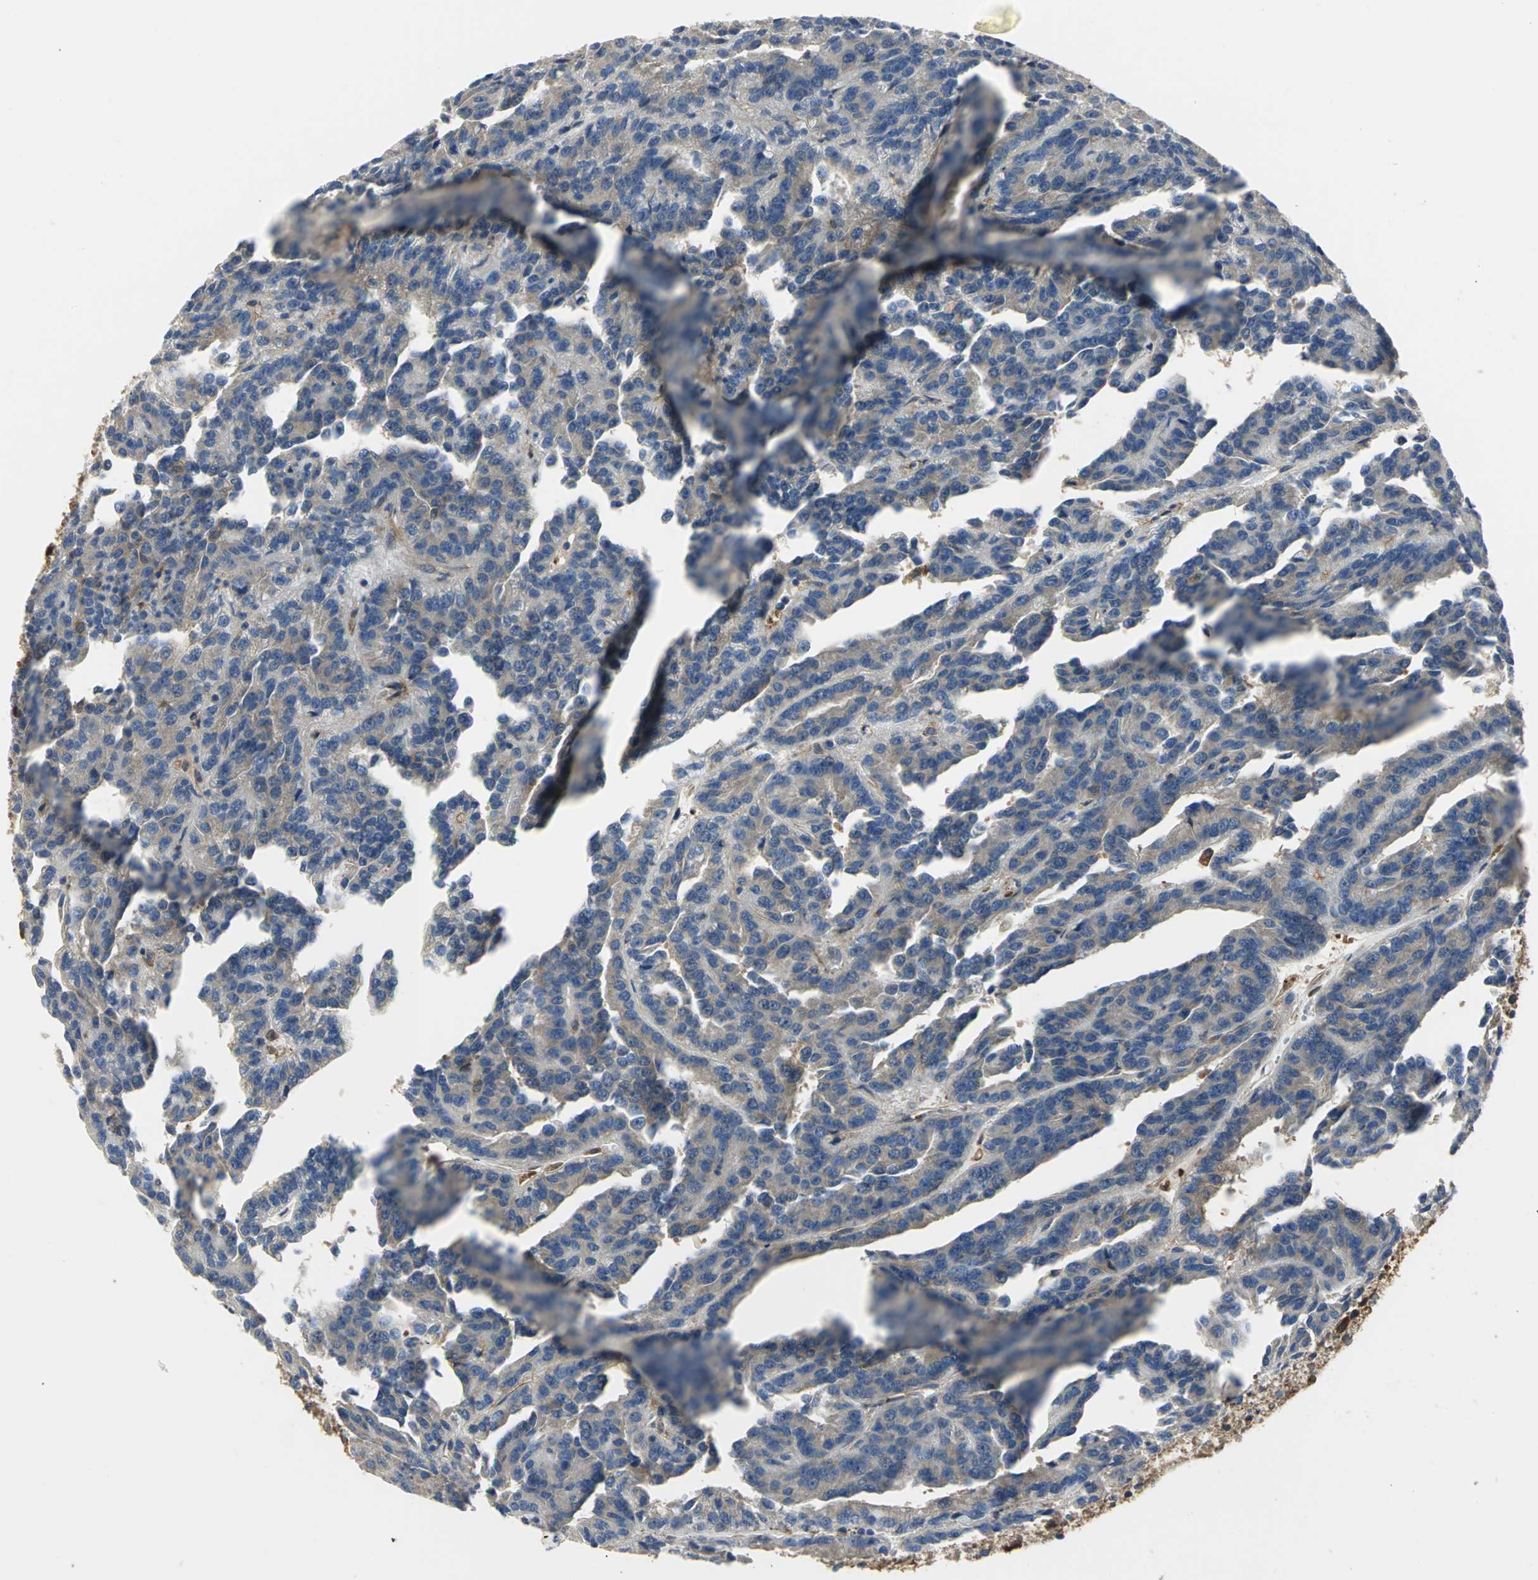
{"staining": {"intensity": "moderate", "quantity": ">75%", "location": "cytoplasmic/membranous"}, "tissue": "renal cancer", "cell_type": "Tumor cells", "image_type": "cancer", "snomed": [{"axis": "morphology", "description": "Adenocarcinoma, NOS"}, {"axis": "topography", "description": "Kidney"}], "caption": "Immunohistochemistry (IHC) image of human renal cancer stained for a protein (brown), which reveals medium levels of moderate cytoplasmic/membranous positivity in approximately >75% of tumor cells.", "gene": "CHRNB1", "patient": {"sex": "male", "age": 46}}